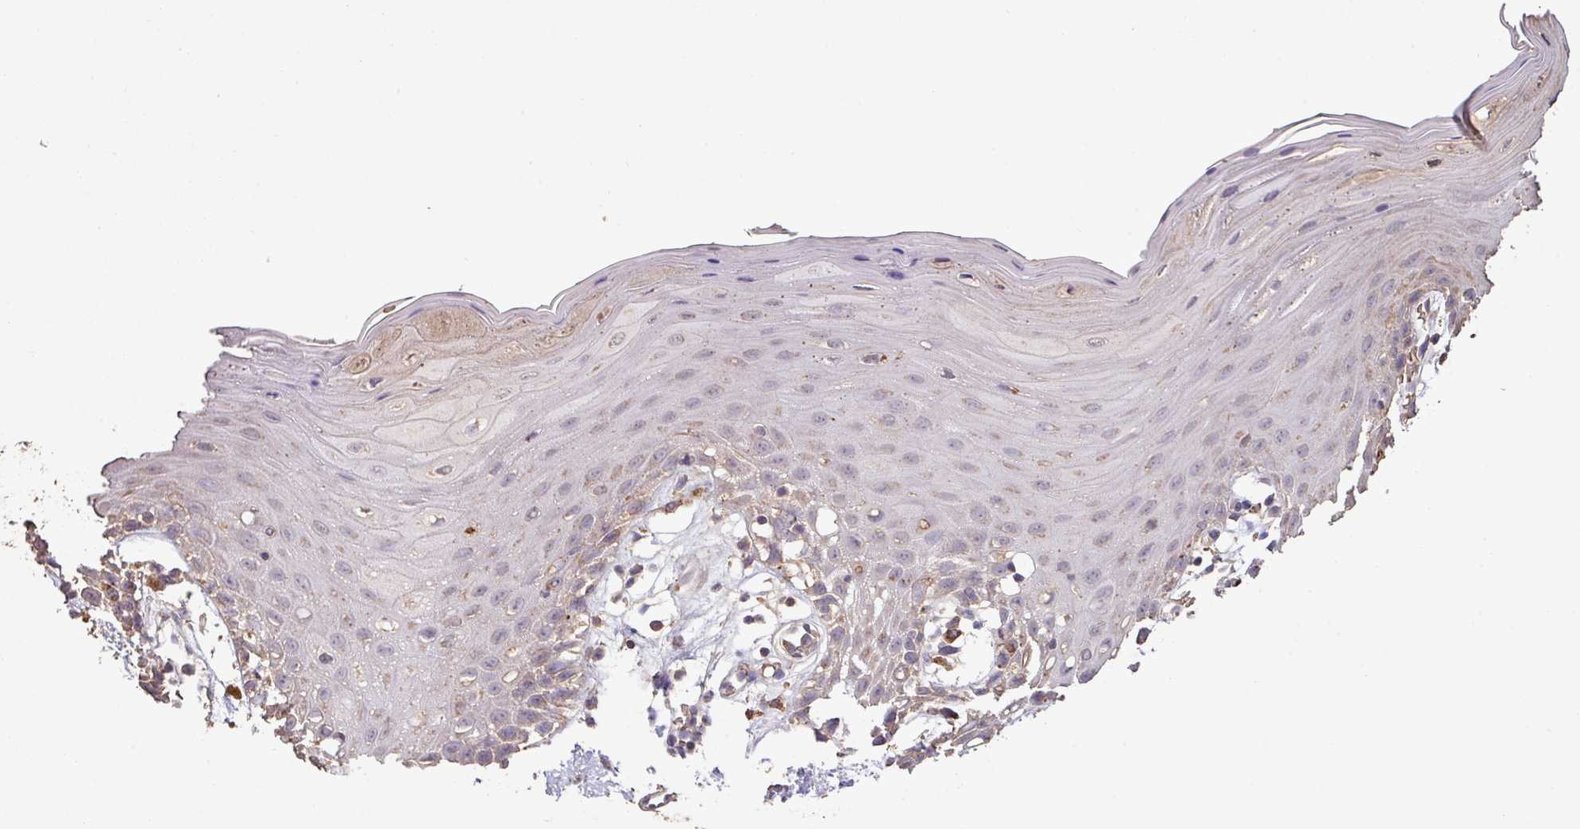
{"staining": {"intensity": "weak", "quantity": "25%-75%", "location": "cytoplasmic/membranous"}, "tissue": "oral mucosa", "cell_type": "Squamous epithelial cells", "image_type": "normal", "snomed": [{"axis": "morphology", "description": "Normal tissue, NOS"}, {"axis": "topography", "description": "Oral tissue"}, {"axis": "topography", "description": "Tounge, NOS"}], "caption": "Weak cytoplasmic/membranous positivity for a protein is appreciated in approximately 25%-75% of squamous epithelial cells of normal oral mucosa using IHC.", "gene": "CAMK2A", "patient": {"sex": "female", "age": 59}}